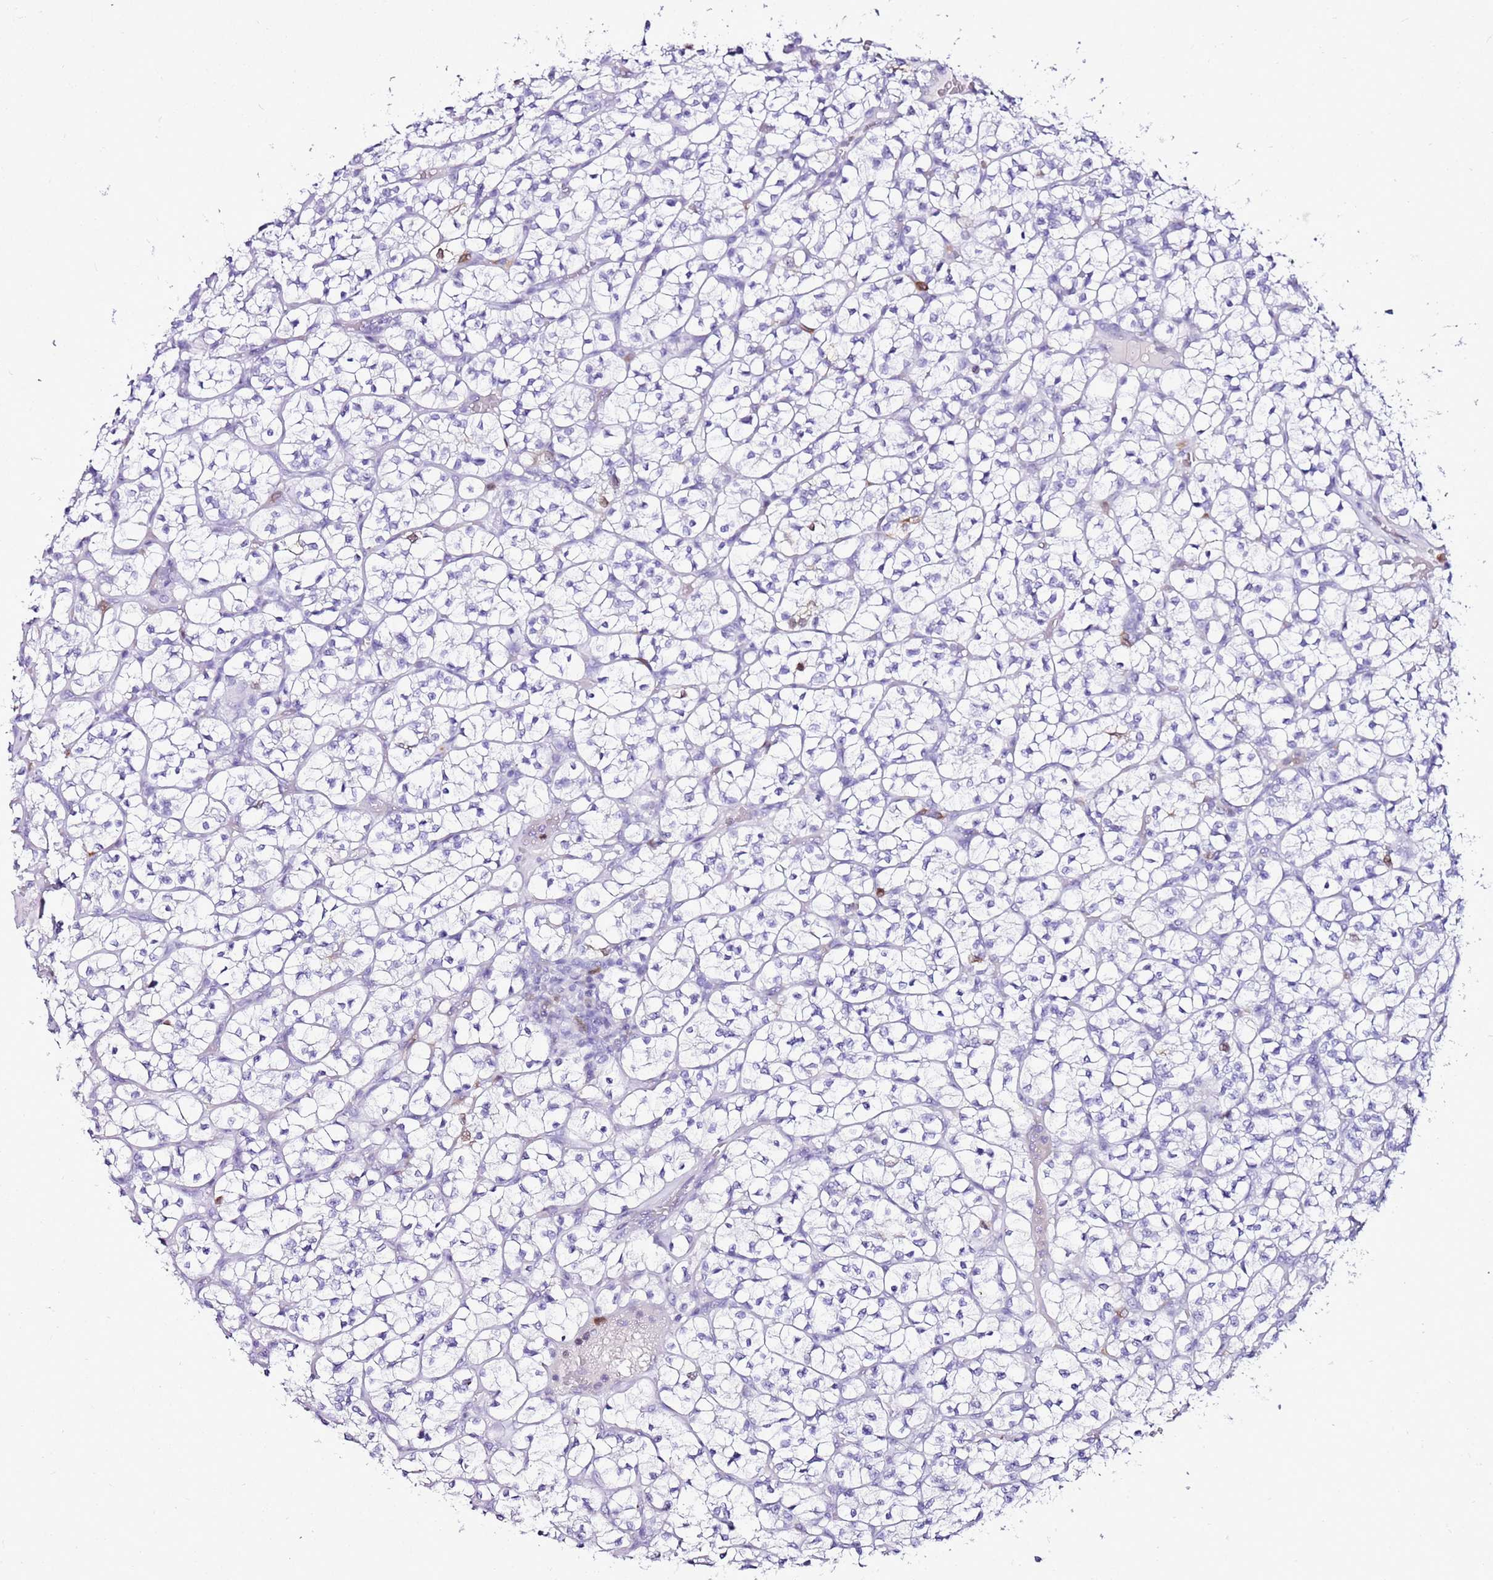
{"staining": {"intensity": "negative", "quantity": "none", "location": "none"}, "tissue": "renal cancer", "cell_type": "Tumor cells", "image_type": "cancer", "snomed": [{"axis": "morphology", "description": "Adenocarcinoma, NOS"}, {"axis": "topography", "description": "Kidney"}], "caption": "Renal cancer was stained to show a protein in brown. There is no significant staining in tumor cells. (Stains: DAB immunohistochemistry (IHC) with hematoxylin counter stain, Microscopy: brightfield microscopy at high magnification).", "gene": "SPC25", "patient": {"sex": "female", "age": 64}}